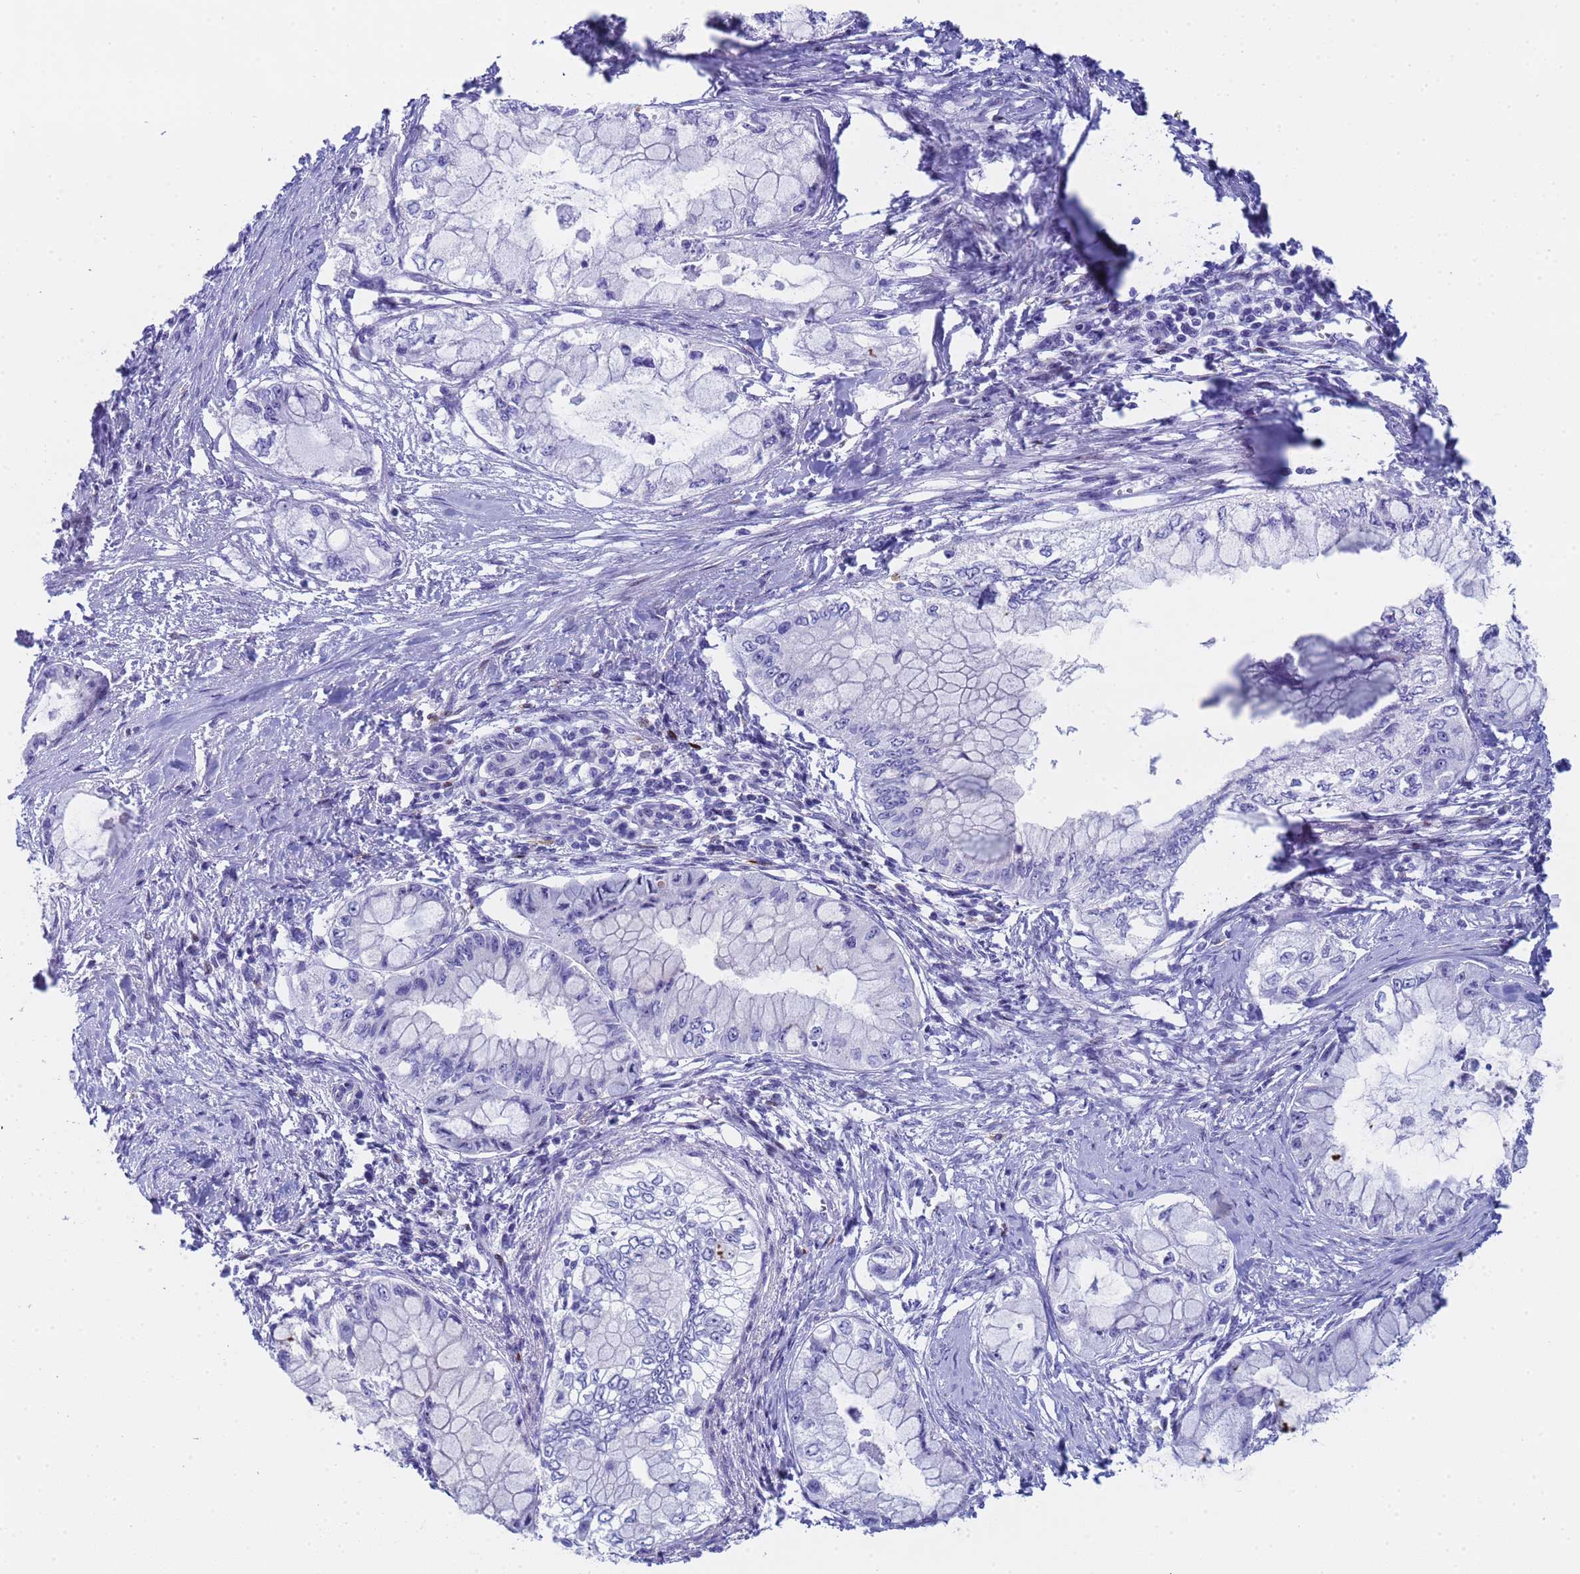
{"staining": {"intensity": "negative", "quantity": "none", "location": "none"}, "tissue": "pancreatic cancer", "cell_type": "Tumor cells", "image_type": "cancer", "snomed": [{"axis": "morphology", "description": "Adenocarcinoma, NOS"}, {"axis": "topography", "description": "Pancreas"}], "caption": "DAB (3,3'-diaminobenzidine) immunohistochemical staining of human pancreatic adenocarcinoma reveals no significant positivity in tumor cells. (DAB immunohistochemistry, high magnification).", "gene": "POP5", "patient": {"sex": "male", "age": 48}}